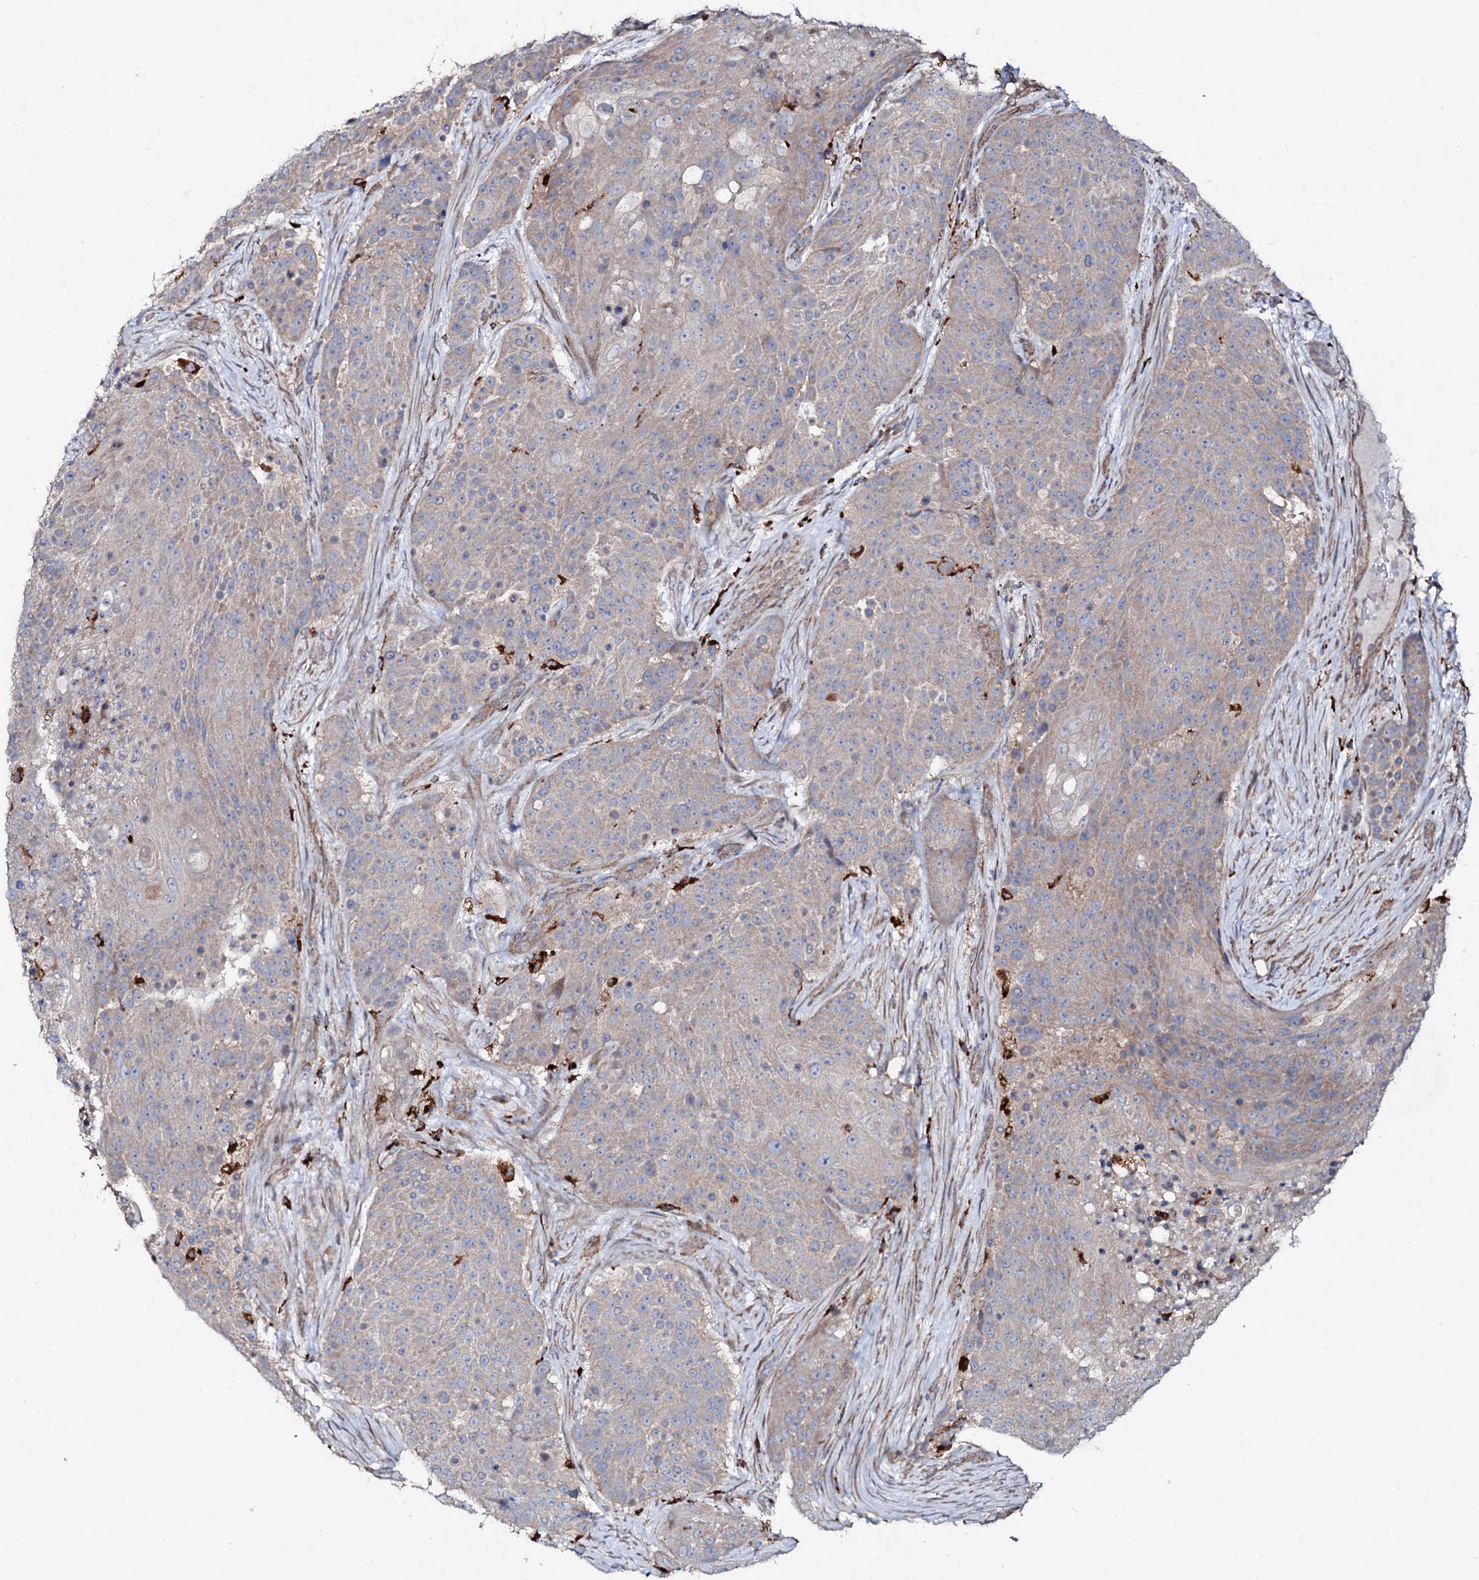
{"staining": {"intensity": "weak", "quantity": "<25%", "location": "cytoplasmic/membranous"}, "tissue": "urothelial cancer", "cell_type": "Tumor cells", "image_type": "cancer", "snomed": [{"axis": "morphology", "description": "Urothelial carcinoma, High grade"}, {"axis": "topography", "description": "Urinary bladder"}], "caption": "An immunohistochemistry photomicrograph of urothelial cancer is shown. There is no staining in tumor cells of urothelial cancer. Brightfield microscopy of IHC stained with DAB (brown) and hematoxylin (blue), captured at high magnification.", "gene": "P2RX4", "patient": {"sex": "female", "age": 63}}